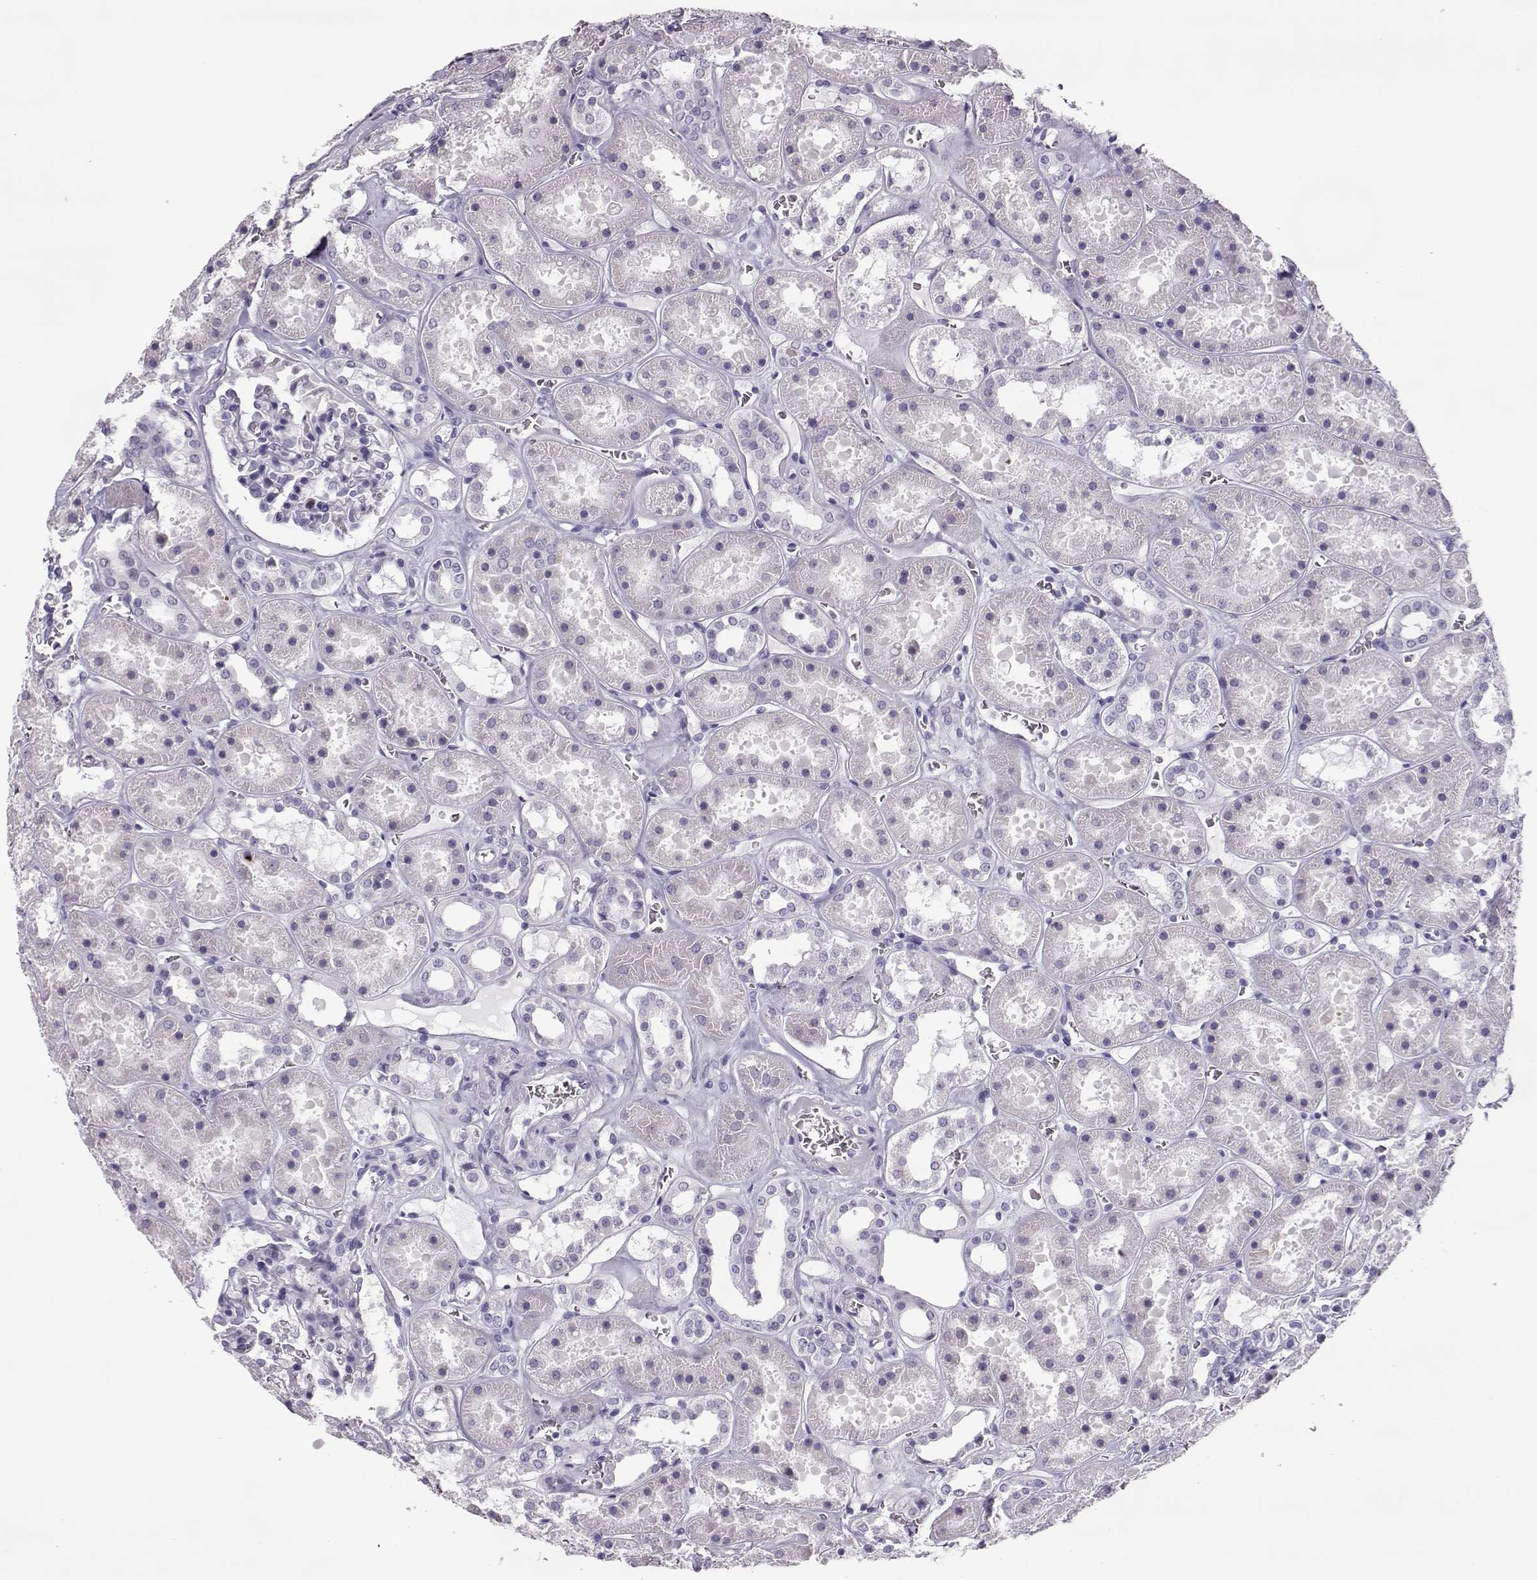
{"staining": {"intensity": "negative", "quantity": "none", "location": "none"}, "tissue": "kidney", "cell_type": "Cells in glomeruli", "image_type": "normal", "snomed": [{"axis": "morphology", "description": "Normal tissue, NOS"}, {"axis": "topography", "description": "Kidney"}], "caption": "Immunohistochemistry of benign kidney shows no expression in cells in glomeruli.", "gene": "SGO1", "patient": {"sex": "female", "age": 41}}